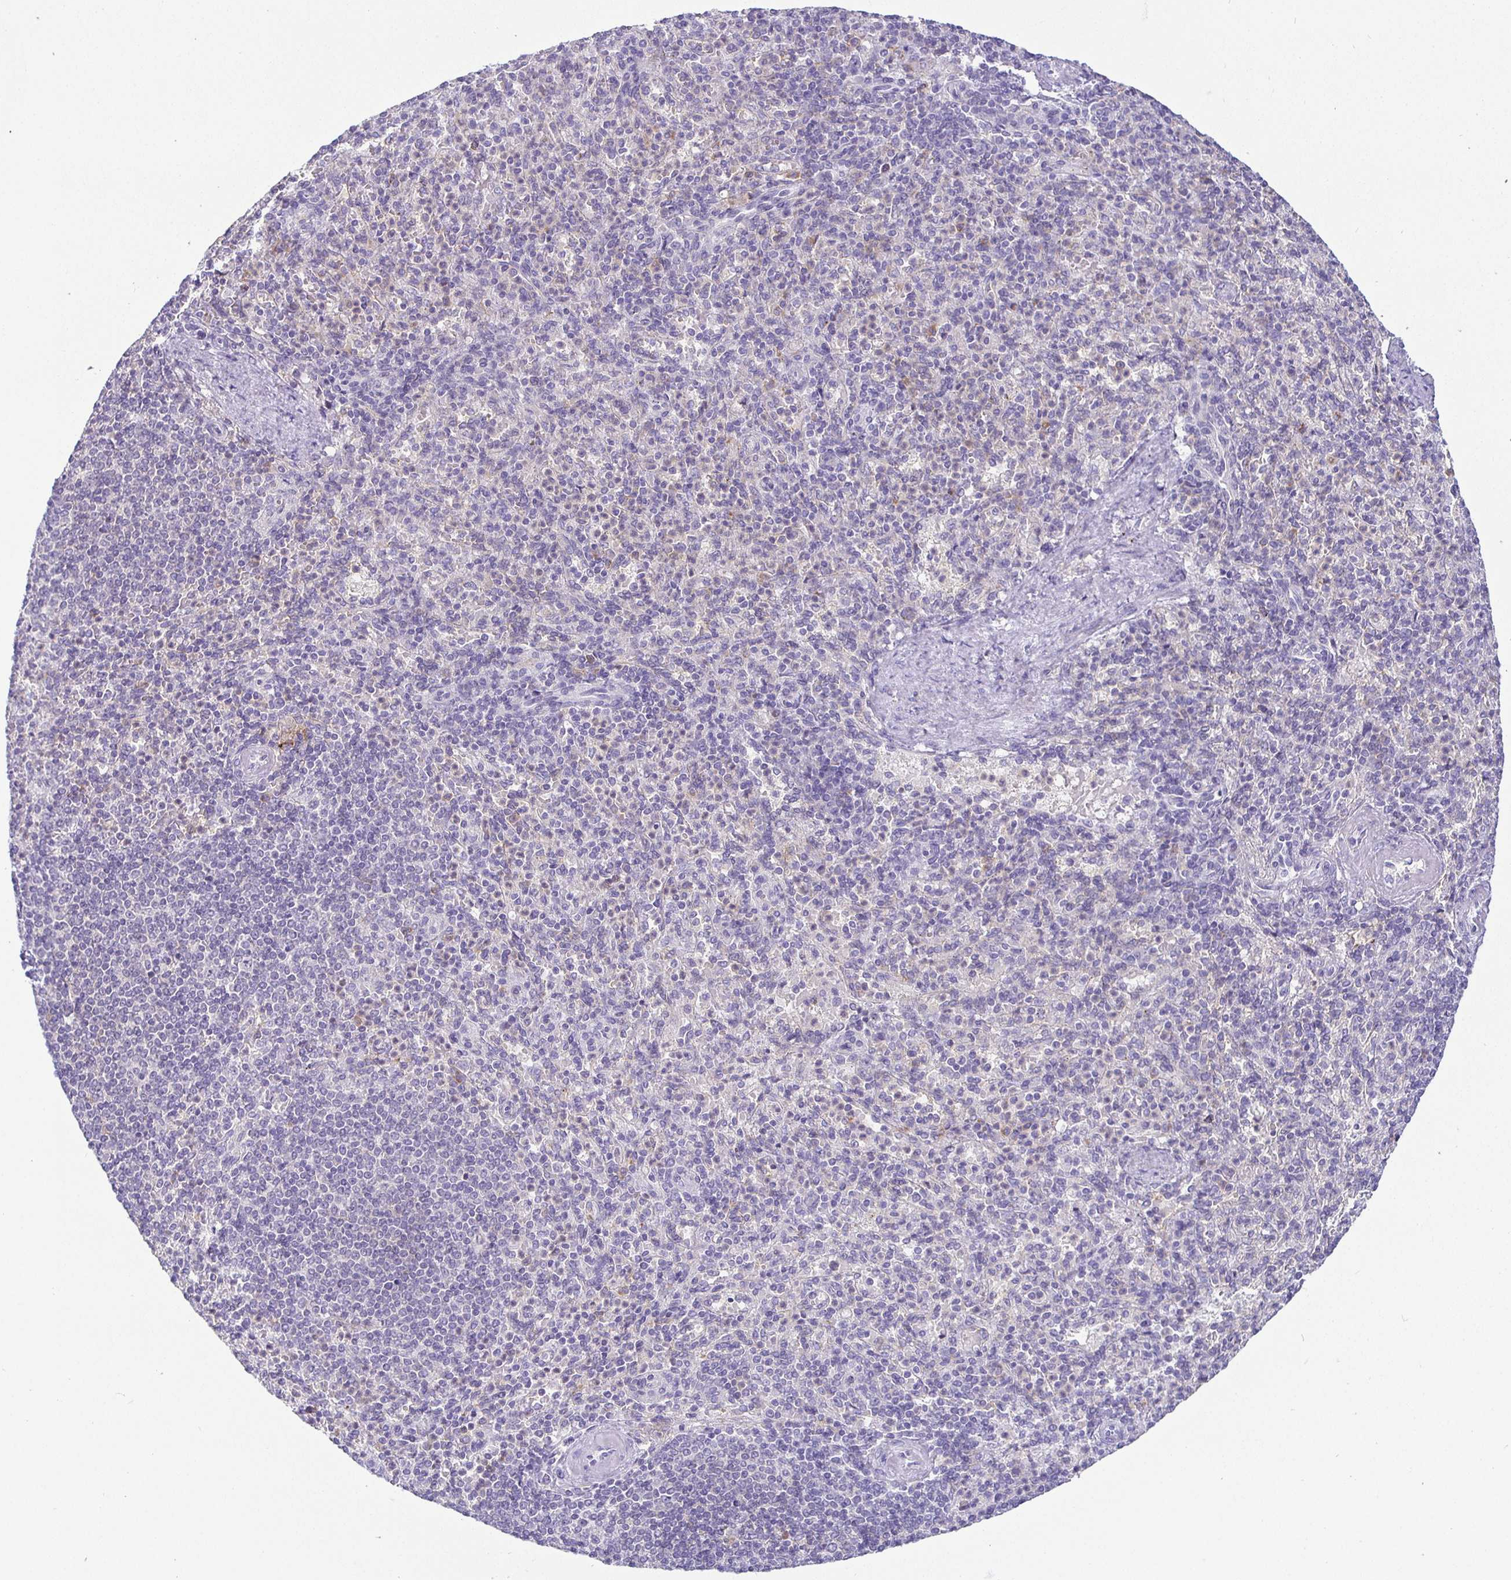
{"staining": {"intensity": "negative", "quantity": "none", "location": "none"}, "tissue": "spleen", "cell_type": "Cells in red pulp", "image_type": "normal", "snomed": [{"axis": "morphology", "description": "Normal tissue, NOS"}, {"axis": "topography", "description": "Spleen"}], "caption": "Cells in red pulp show no significant protein positivity in benign spleen. The staining is performed using DAB brown chromogen with nuclei counter-stained in using hematoxylin.", "gene": "SIRPA", "patient": {"sex": "female", "age": 74}}